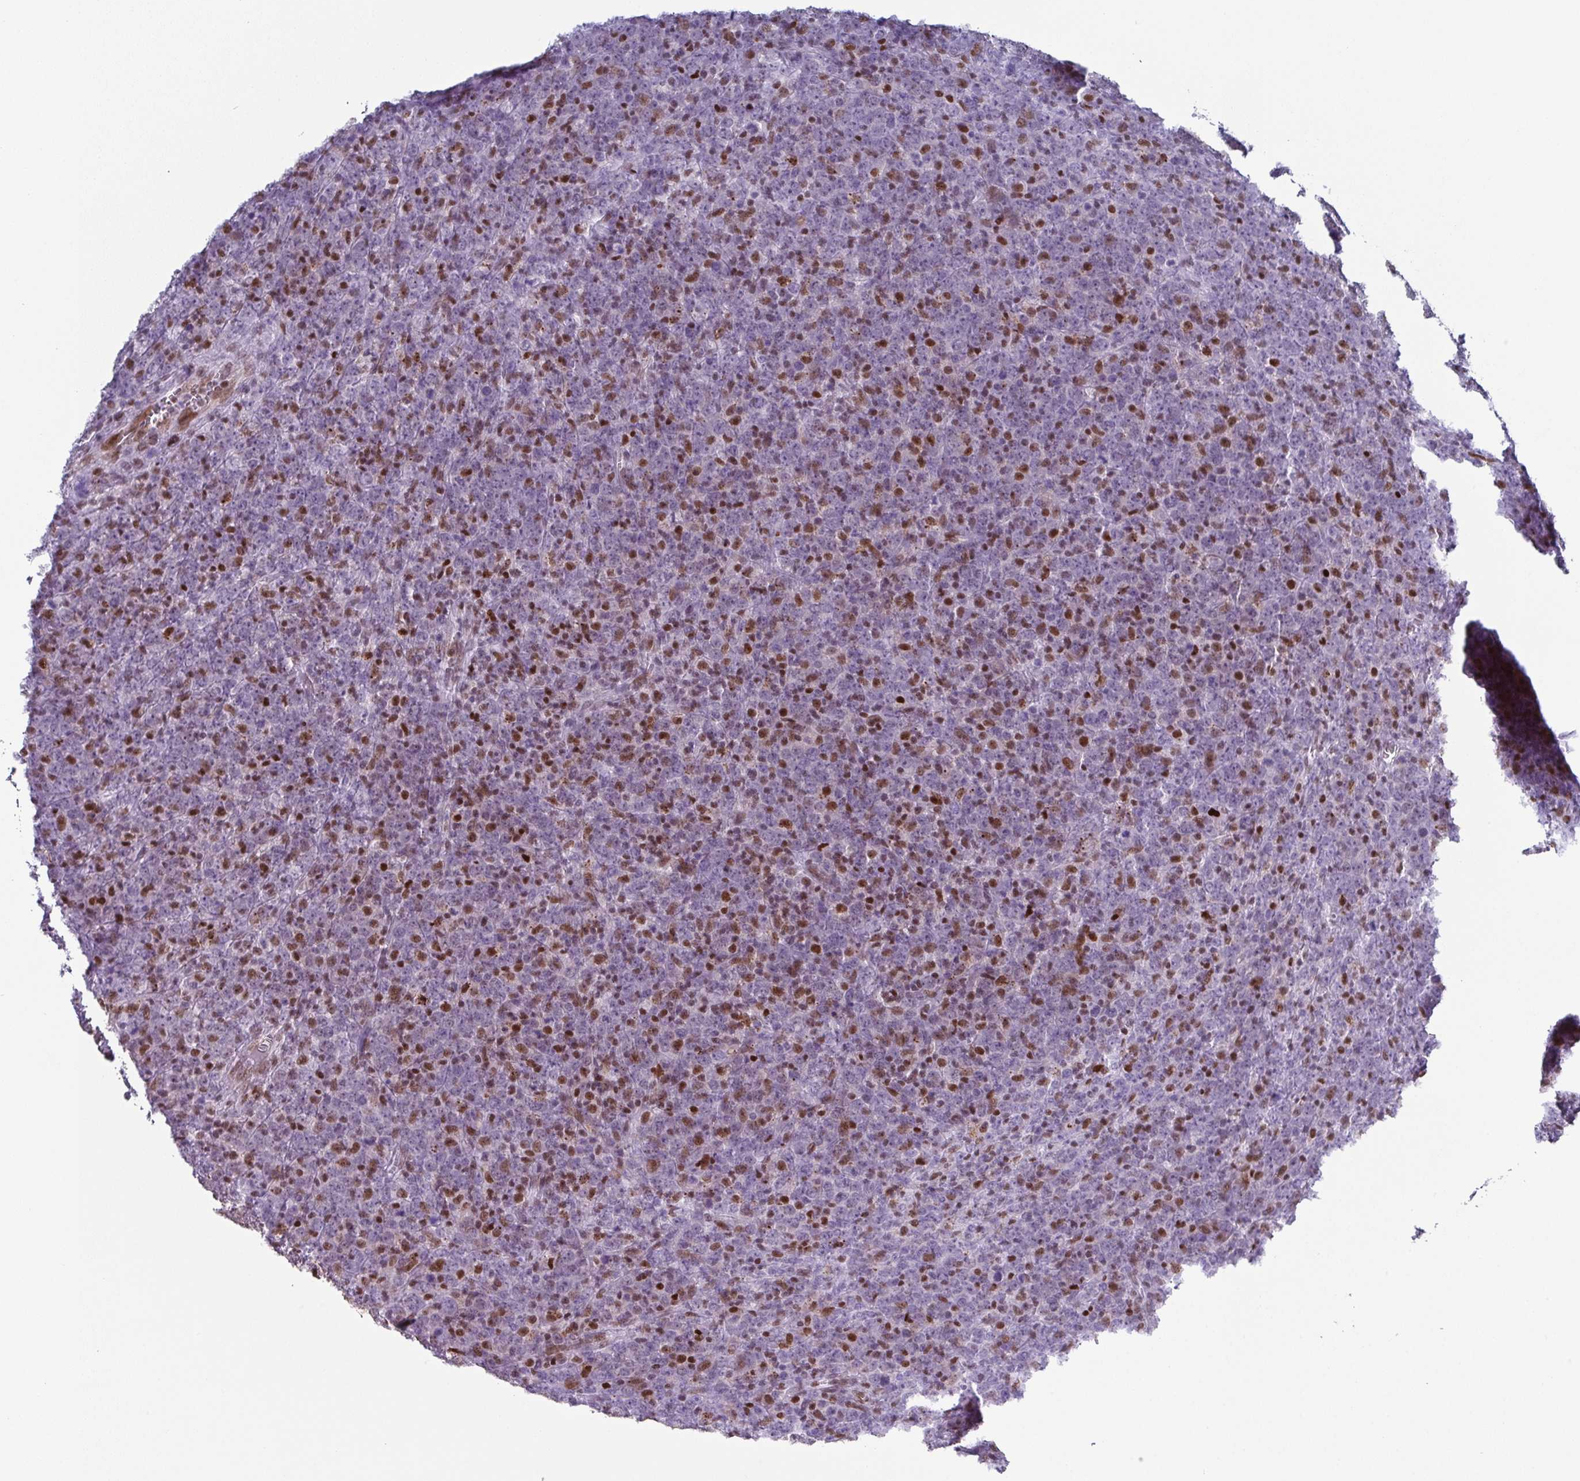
{"staining": {"intensity": "moderate", "quantity": "<25%", "location": "nuclear"}, "tissue": "lymphoma", "cell_type": "Tumor cells", "image_type": "cancer", "snomed": [{"axis": "morphology", "description": "Malignant lymphoma, non-Hodgkin's type, High grade"}, {"axis": "topography", "description": "Lymph node"}], "caption": "High-power microscopy captured an immunohistochemistry (IHC) photomicrograph of high-grade malignant lymphoma, non-Hodgkin's type, revealing moderate nuclear positivity in about <25% of tumor cells.", "gene": "RB1", "patient": {"sex": "male", "age": 51}}